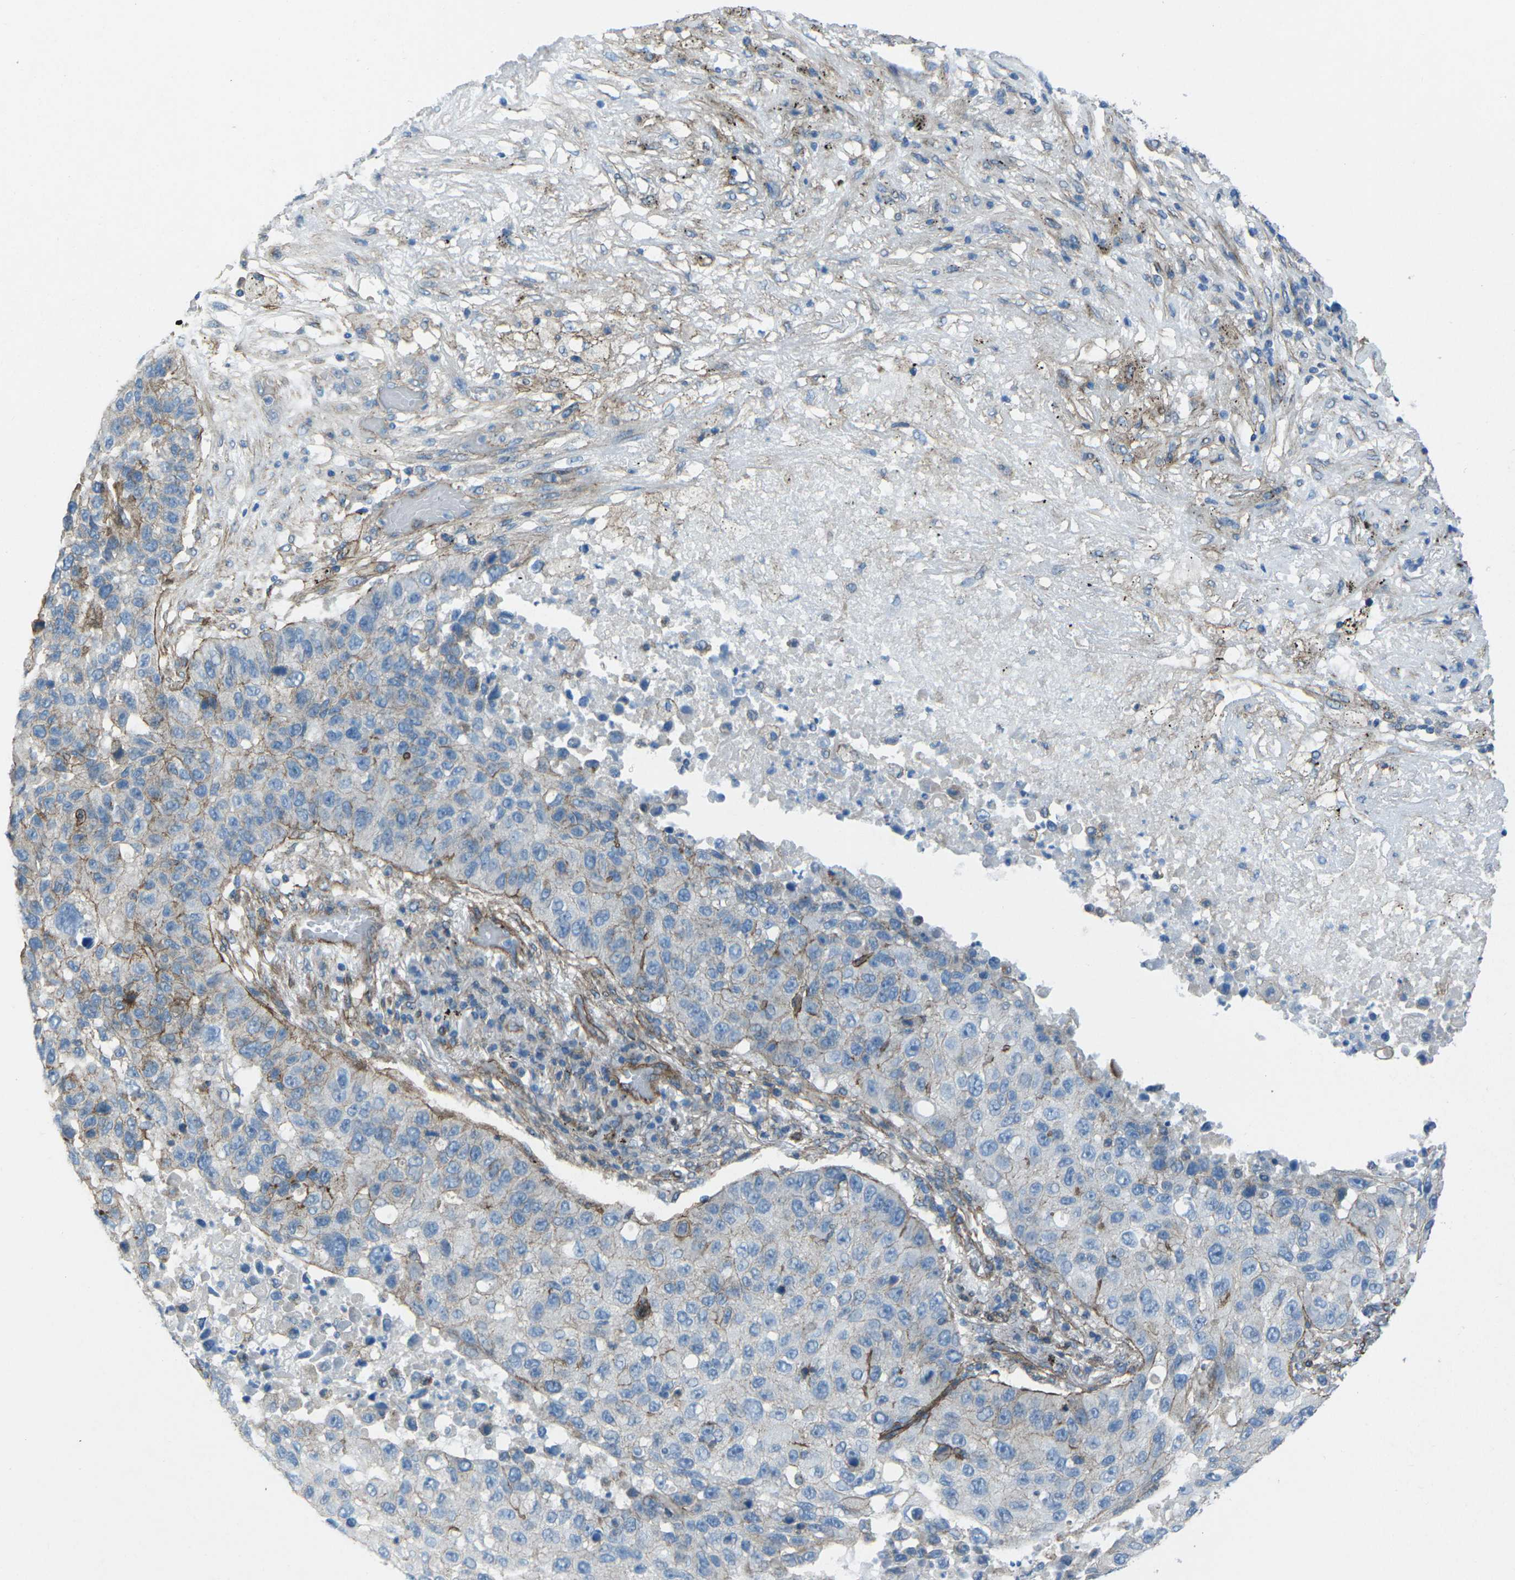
{"staining": {"intensity": "negative", "quantity": "none", "location": "none"}, "tissue": "lung cancer", "cell_type": "Tumor cells", "image_type": "cancer", "snomed": [{"axis": "morphology", "description": "Squamous cell carcinoma, NOS"}, {"axis": "topography", "description": "Lung"}], "caption": "Immunohistochemistry (IHC) photomicrograph of neoplastic tissue: squamous cell carcinoma (lung) stained with DAB reveals no significant protein positivity in tumor cells.", "gene": "UTRN", "patient": {"sex": "male", "age": 57}}